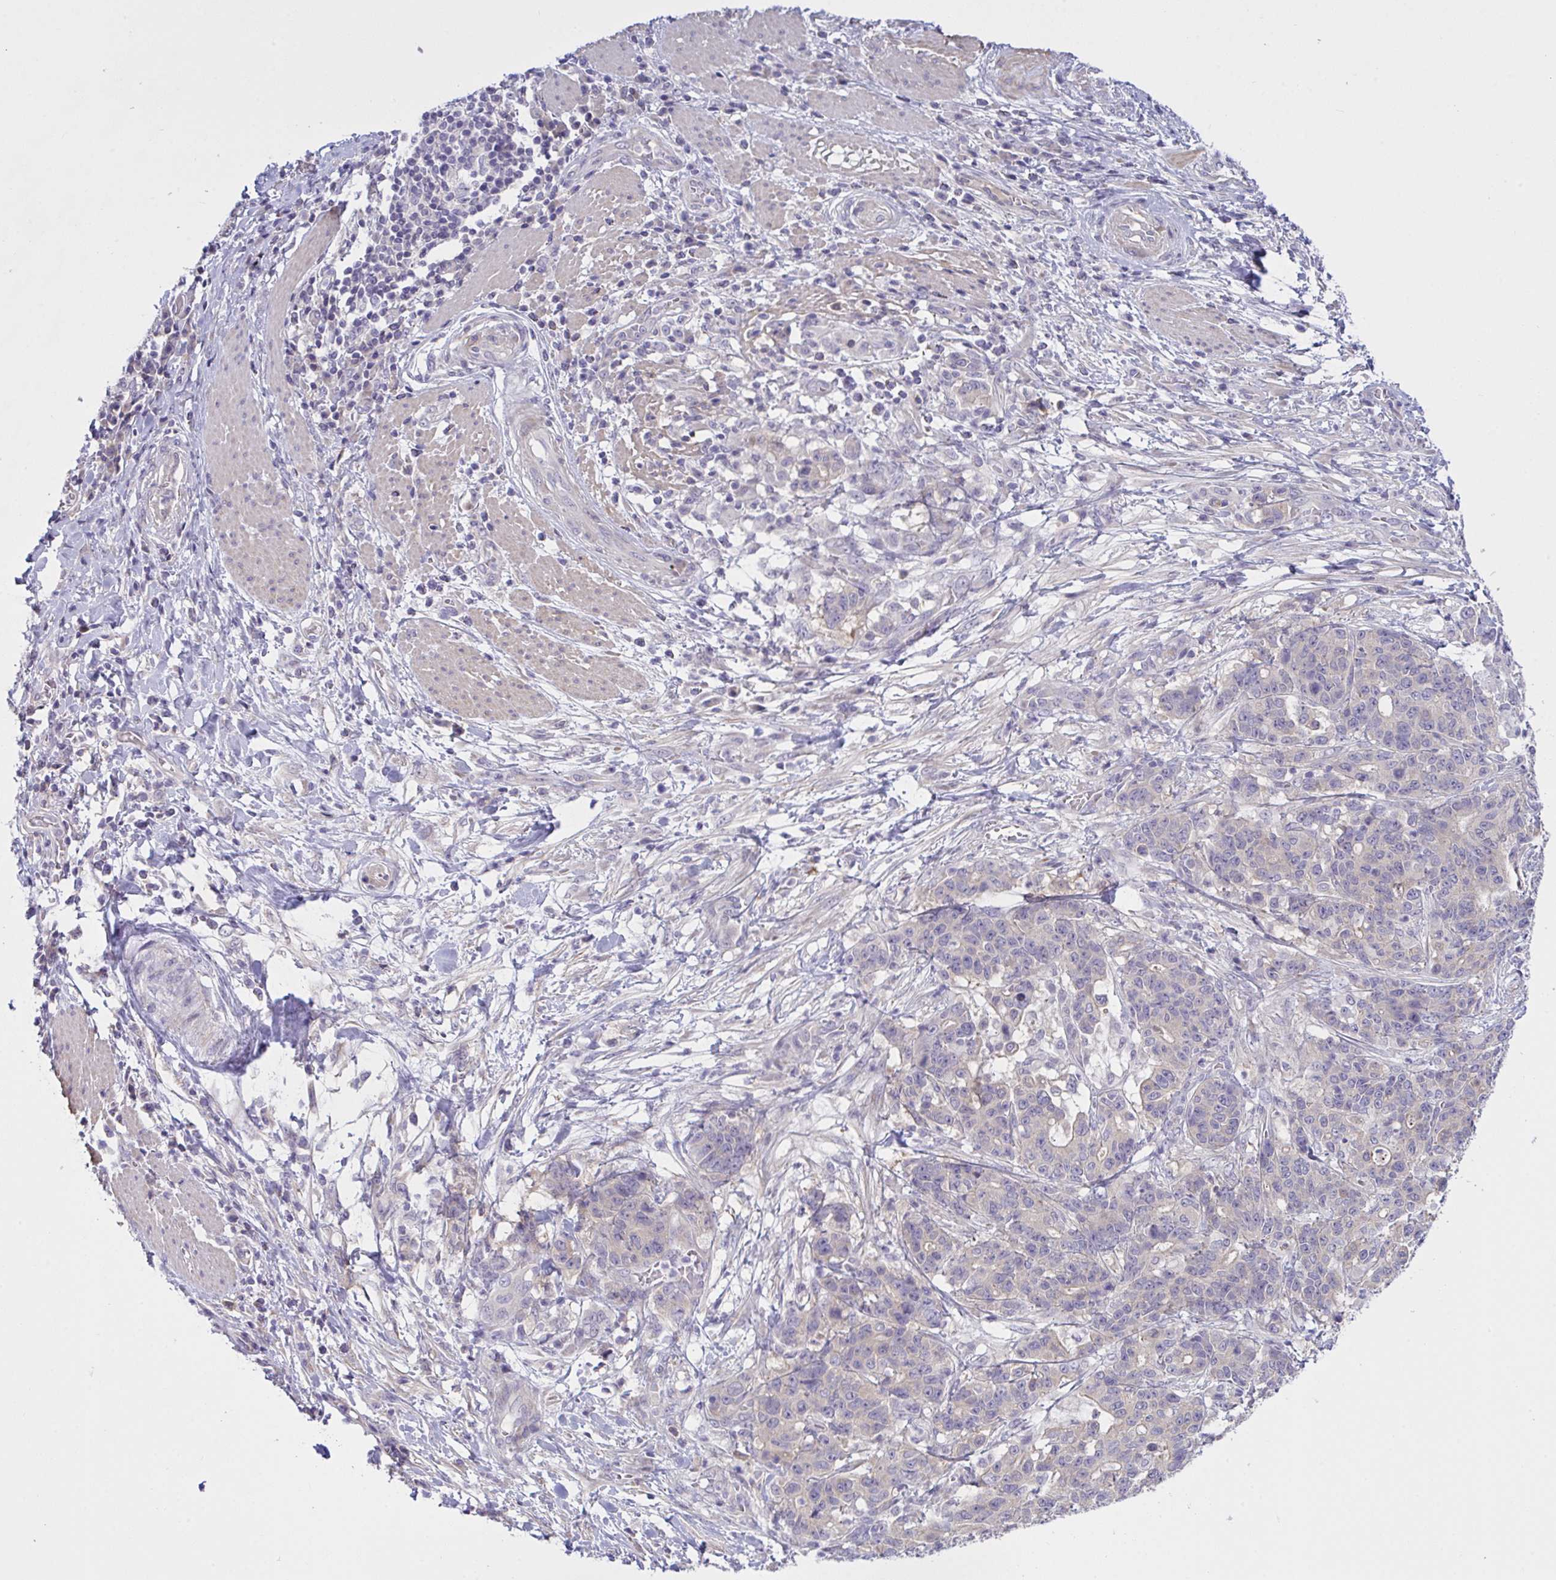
{"staining": {"intensity": "negative", "quantity": "none", "location": "none"}, "tissue": "stomach cancer", "cell_type": "Tumor cells", "image_type": "cancer", "snomed": [{"axis": "morphology", "description": "Normal tissue, NOS"}, {"axis": "morphology", "description": "Adenocarcinoma, NOS"}, {"axis": "topography", "description": "Stomach"}], "caption": "Histopathology image shows no significant protein staining in tumor cells of stomach cancer (adenocarcinoma).", "gene": "SYNPO2L", "patient": {"sex": "female", "age": 64}}